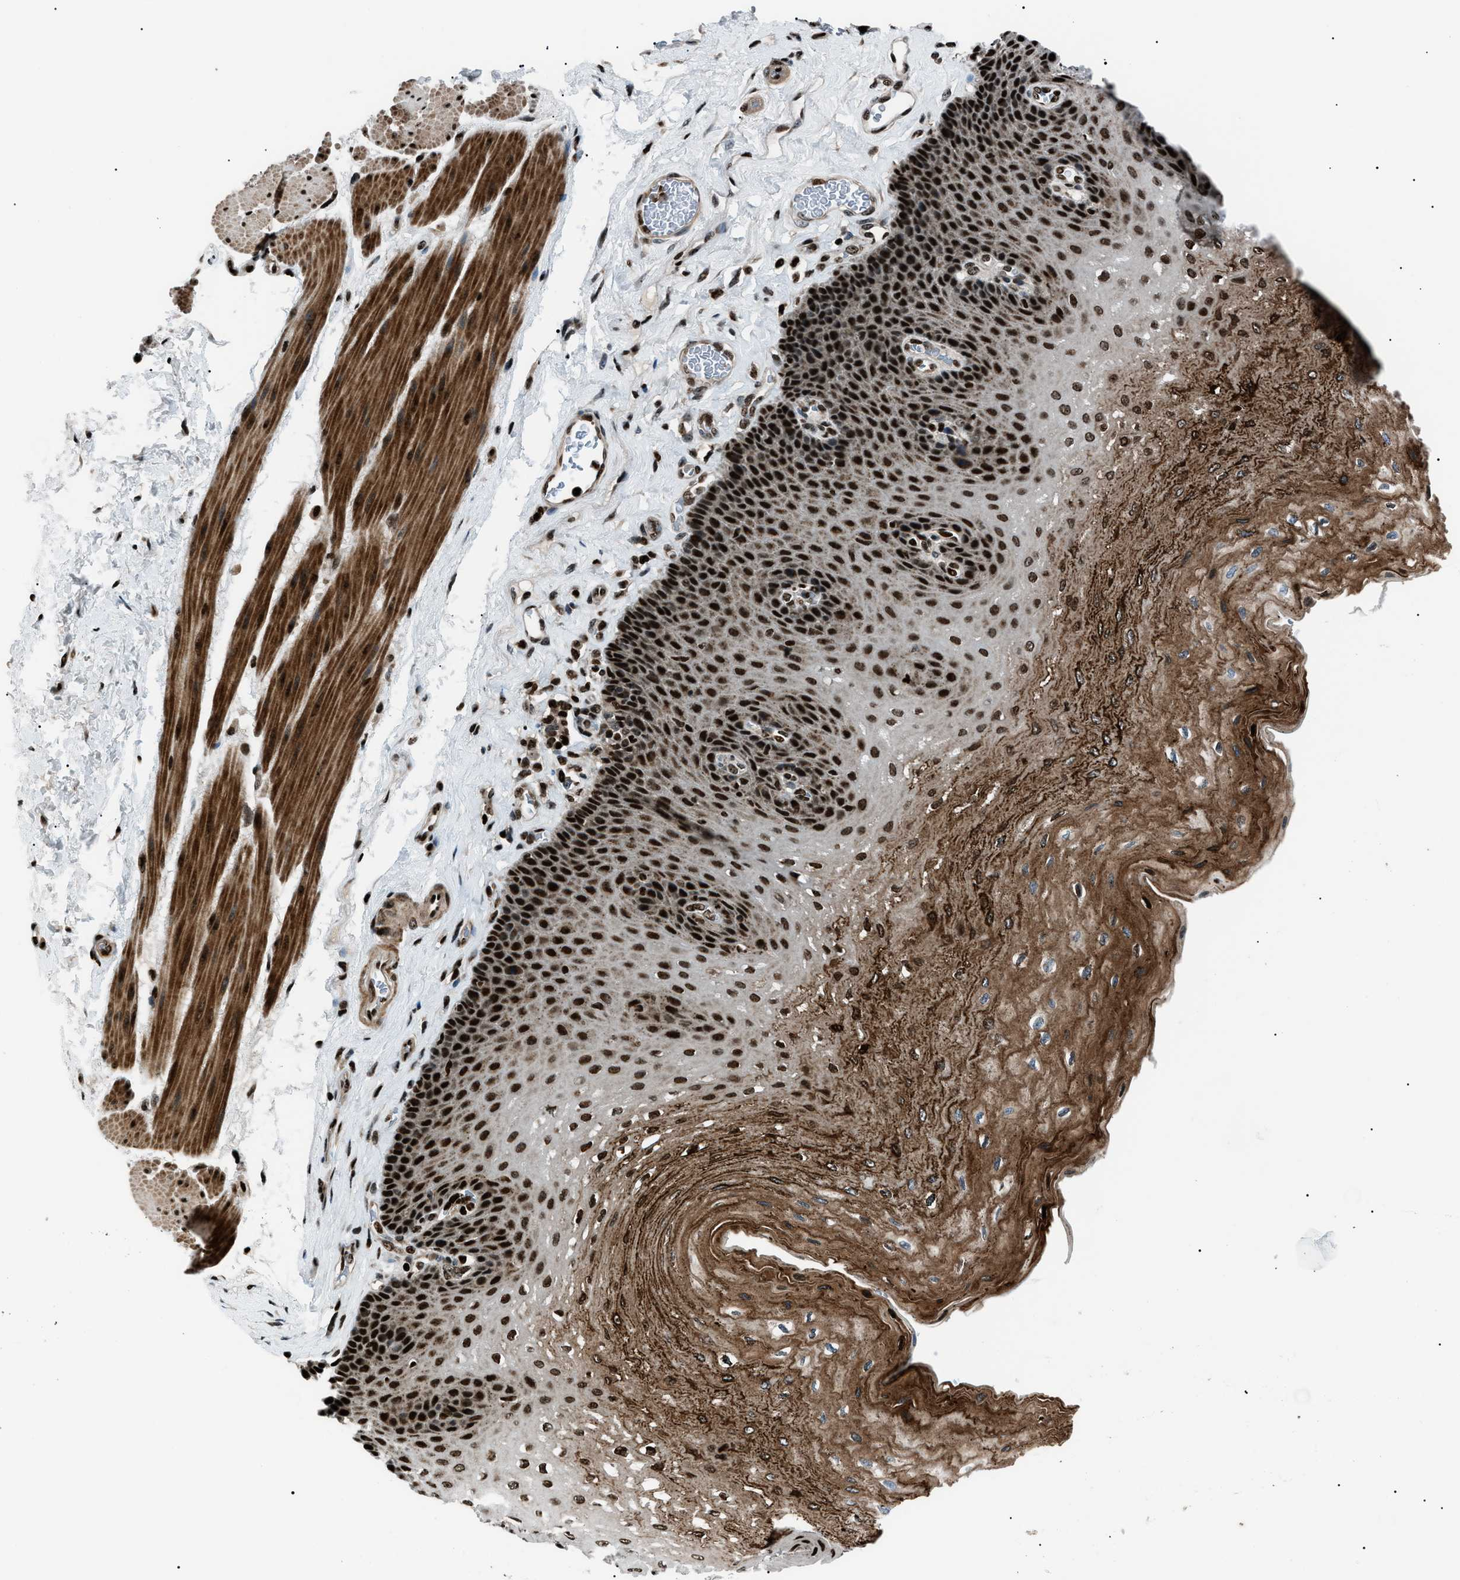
{"staining": {"intensity": "strong", "quantity": ">75%", "location": "nuclear"}, "tissue": "esophagus", "cell_type": "Squamous epithelial cells", "image_type": "normal", "snomed": [{"axis": "morphology", "description": "Normal tissue, NOS"}, {"axis": "topography", "description": "Esophagus"}], "caption": "IHC histopathology image of normal esophagus: human esophagus stained using immunohistochemistry shows high levels of strong protein expression localized specifically in the nuclear of squamous epithelial cells, appearing as a nuclear brown color.", "gene": "PRKX", "patient": {"sex": "female", "age": 72}}